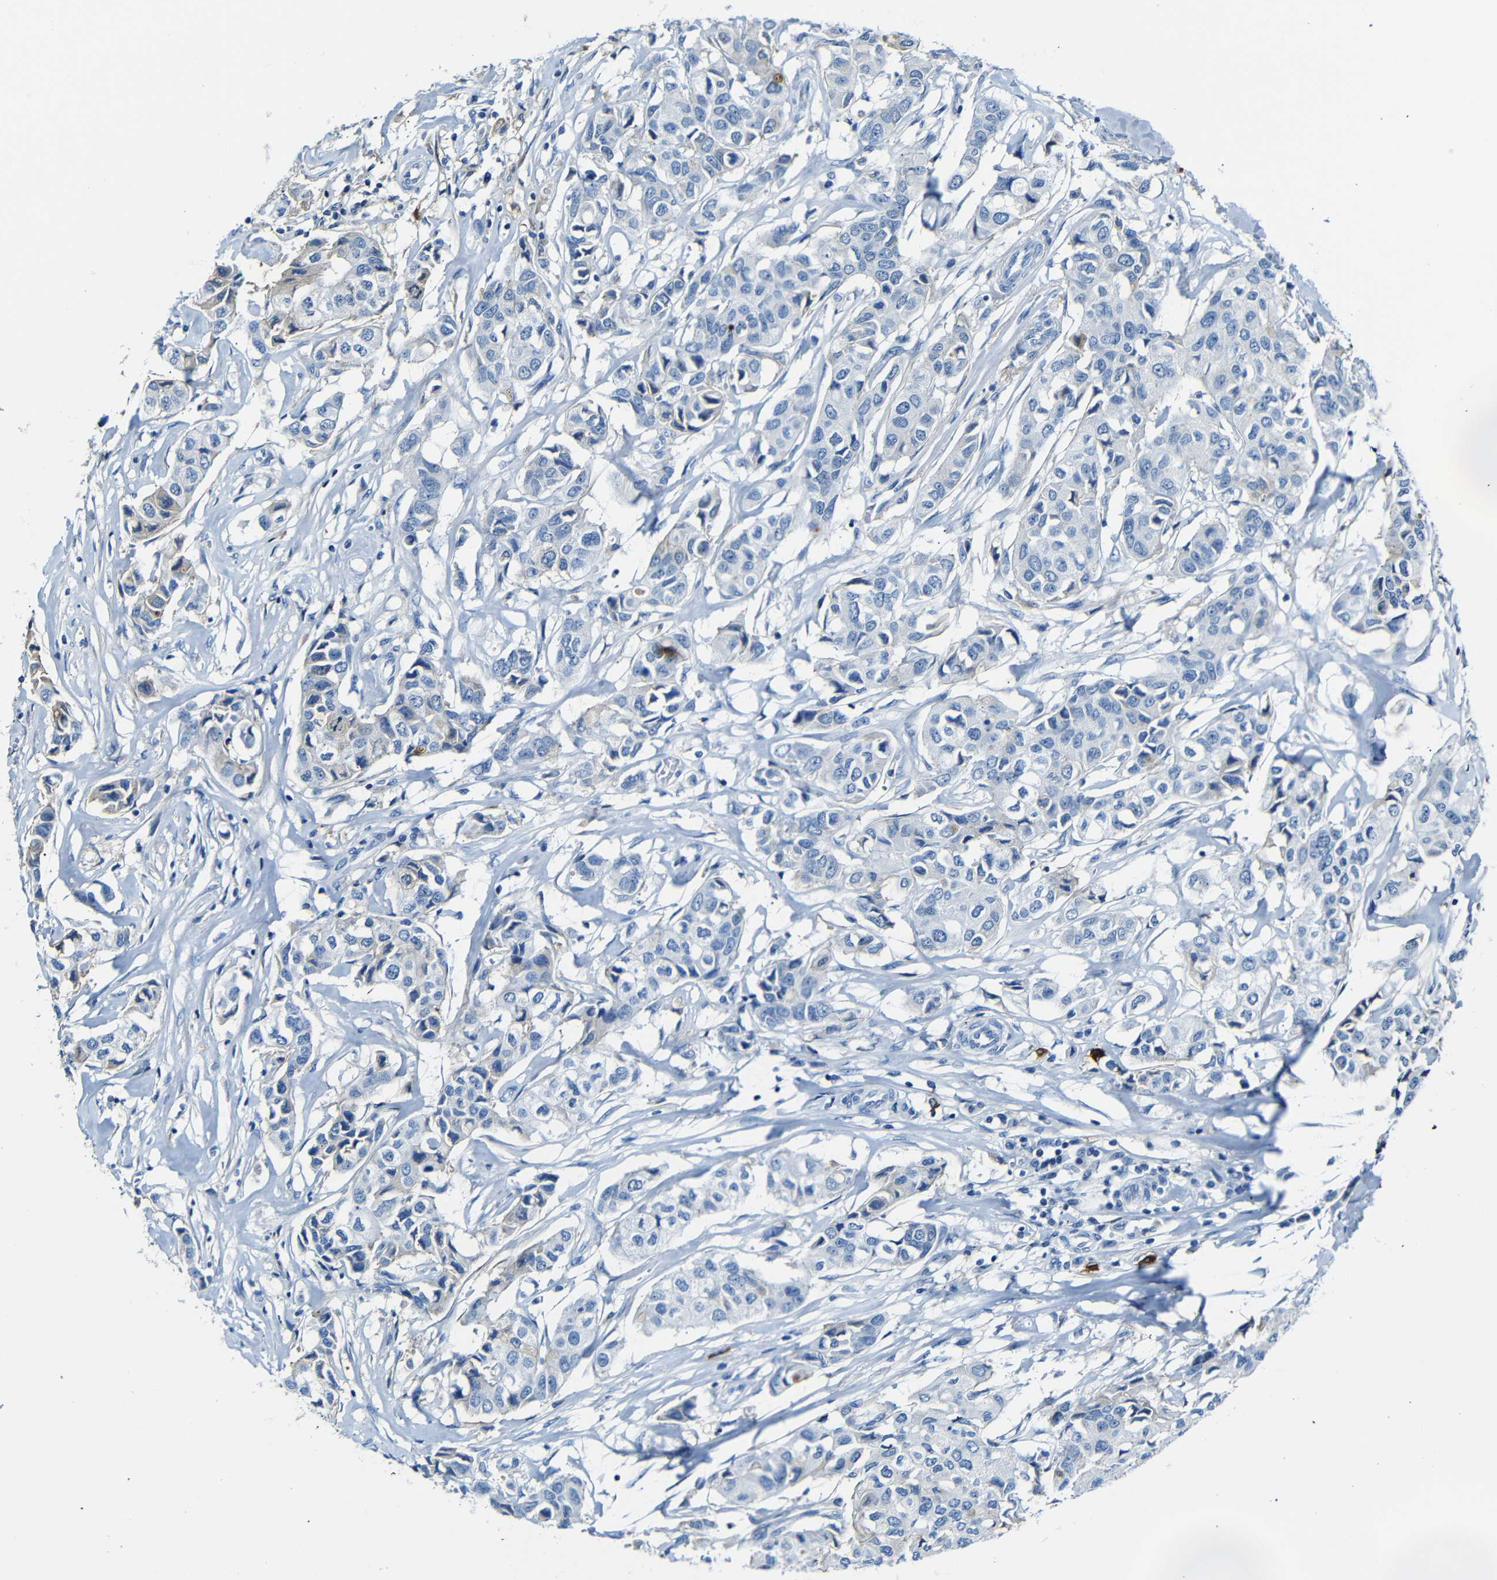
{"staining": {"intensity": "negative", "quantity": "none", "location": "none"}, "tissue": "breast cancer", "cell_type": "Tumor cells", "image_type": "cancer", "snomed": [{"axis": "morphology", "description": "Duct carcinoma"}, {"axis": "topography", "description": "Breast"}], "caption": "IHC image of neoplastic tissue: intraductal carcinoma (breast) stained with DAB displays no significant protein positivity in tumor cells. (Brightfield microscopy of DAB IHC at high magnification).", "gene": "SERPINA1", "patient": {"sex": "female", "age": 80}}